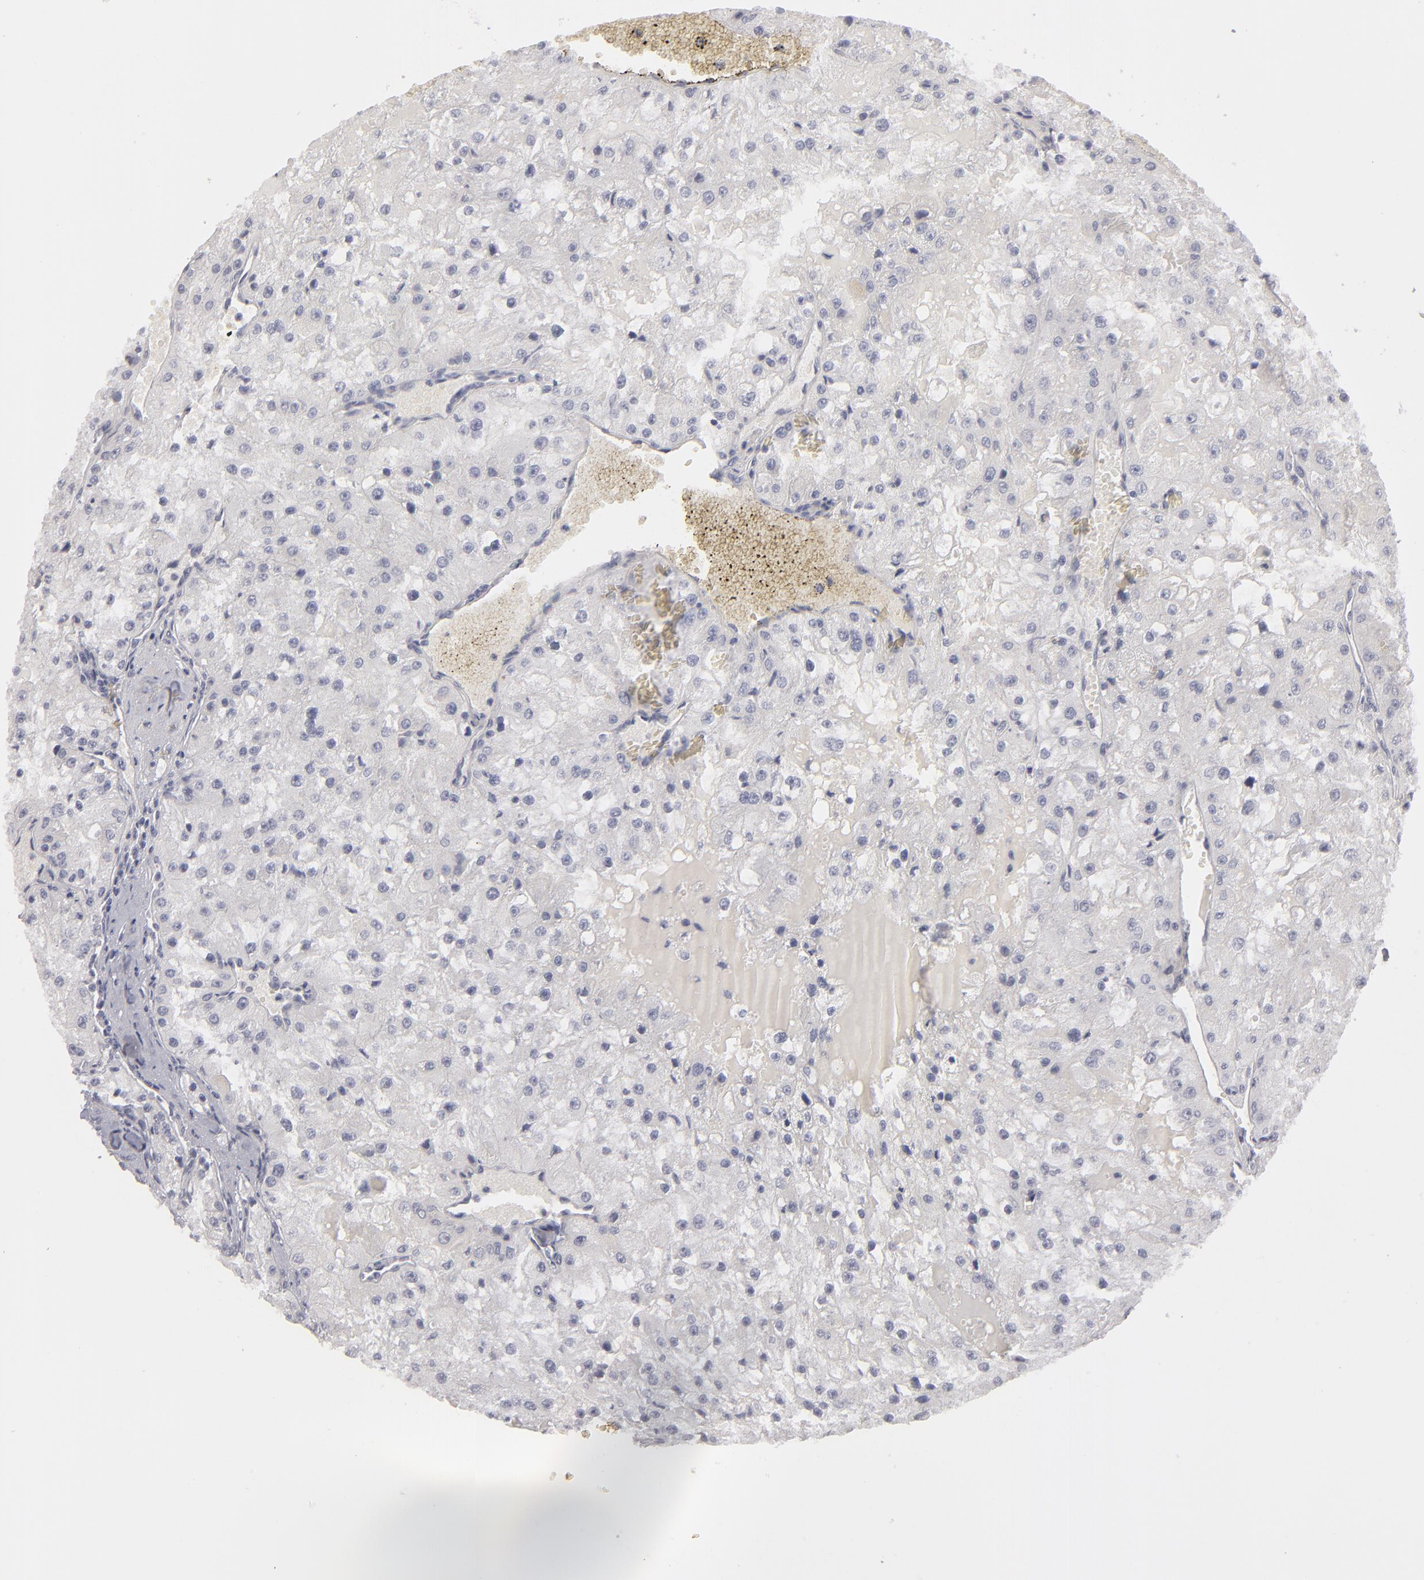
{"staining": {"intensity": "negative", "quantity": "none", "location": "none"}, "tissue": "renal cancer", "cell_type": "Tumor cells", "image_type": "cancer", "snomed": [{"axis": "morphology", "description": "Adenocarcinoma, NOS"}, {"axis": "topography", "description": "Kidney"}], "caption": "Renal adenocarcinoma stained for a protein using IHC exhibits no positivity tumor cells.", "gene": "KIAA1210", "patient": {"sex": "female", "age": 74}}